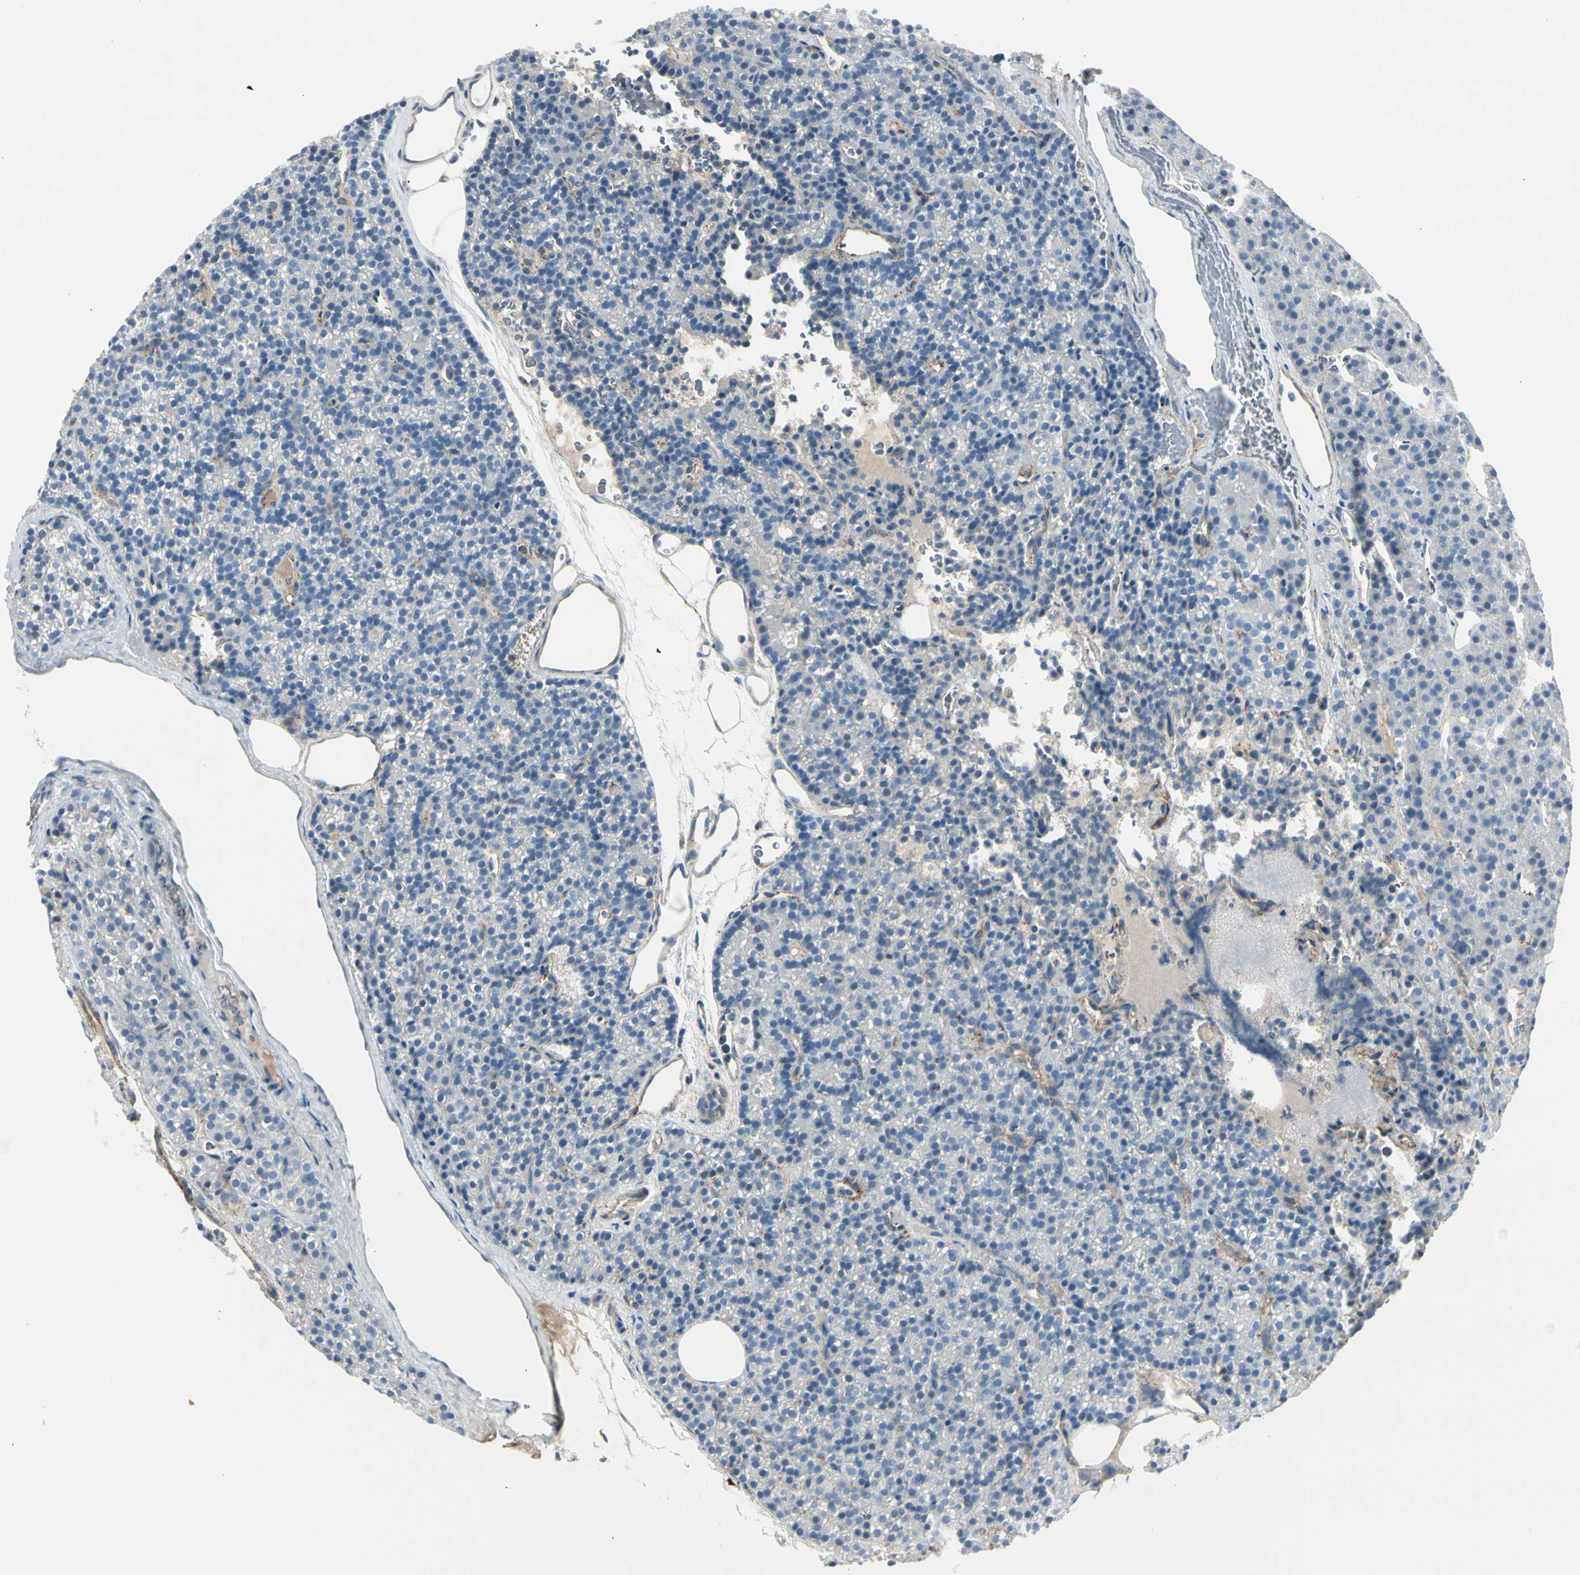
{"staining": {"intensity": "negative", "quantity": "none", "location": "none"}, "tissue": "parathyroid gland", "cell_type": "Glandular cells", "image_type": "normal", "snomed": [{"axis": "morphology", "description": "Normal tissue, NOS"}, {"axis": "morphology", "description": "Hyperplasia, NOS"}, {"axis": "topography", "description": "Parathyroid gland"}], "caption": "Glandular cells show no significant protein positivity in benign parathyroid gland. The staining is performed using DAB (3,3'-diaminobenzidine) brown chromogen with nuclei counter-stained in using hematoxylin.", "gene": "CACNA2D1", "patient": {"sex": "male", "age": 44}}